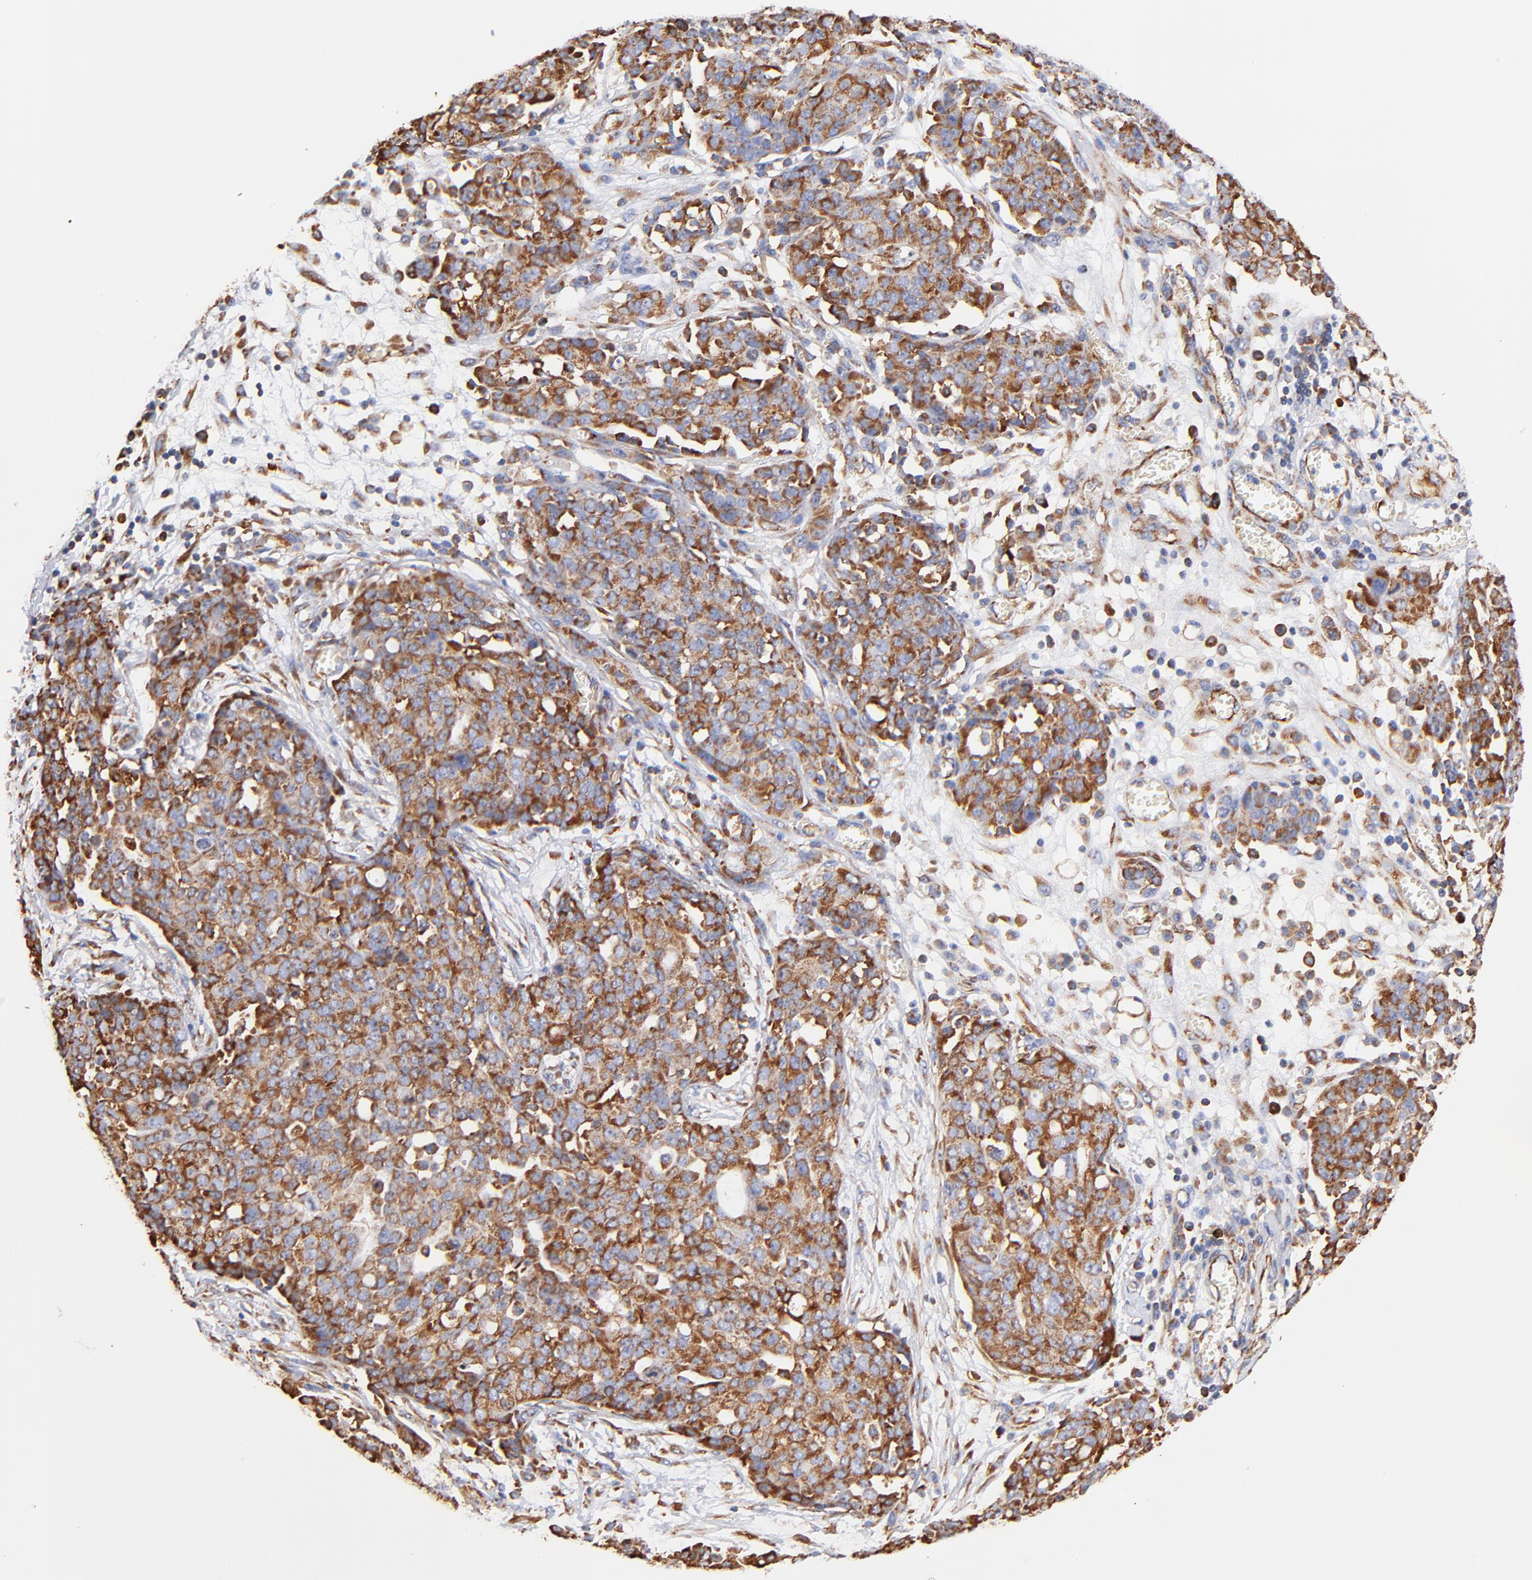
{"staining": {"intensity": "strong", "quantity": ">75%", "location": "cytoplasmic/membranous"}, "tissue": "ovarian cancer", "cell_type": "Tumor cells", "image_type": "cancer", "snomed": [{"axis": "morphology", "description": "Cystadenocarcinoma, serous, NOS"}, {"axis": "topography", "description": "Soft tissue"}, {"axis": "topography", "description": "Ovary"}], "caption": "High-power microscopy captured an IHC micrograph of serous cystadenocarcinoma (ovarian), revealing strong cytoplasmic/membranous staining in approximately >75% of tumor cells.", "gene": "RPL27", "patient": {"sex": "female", "age": 57}}